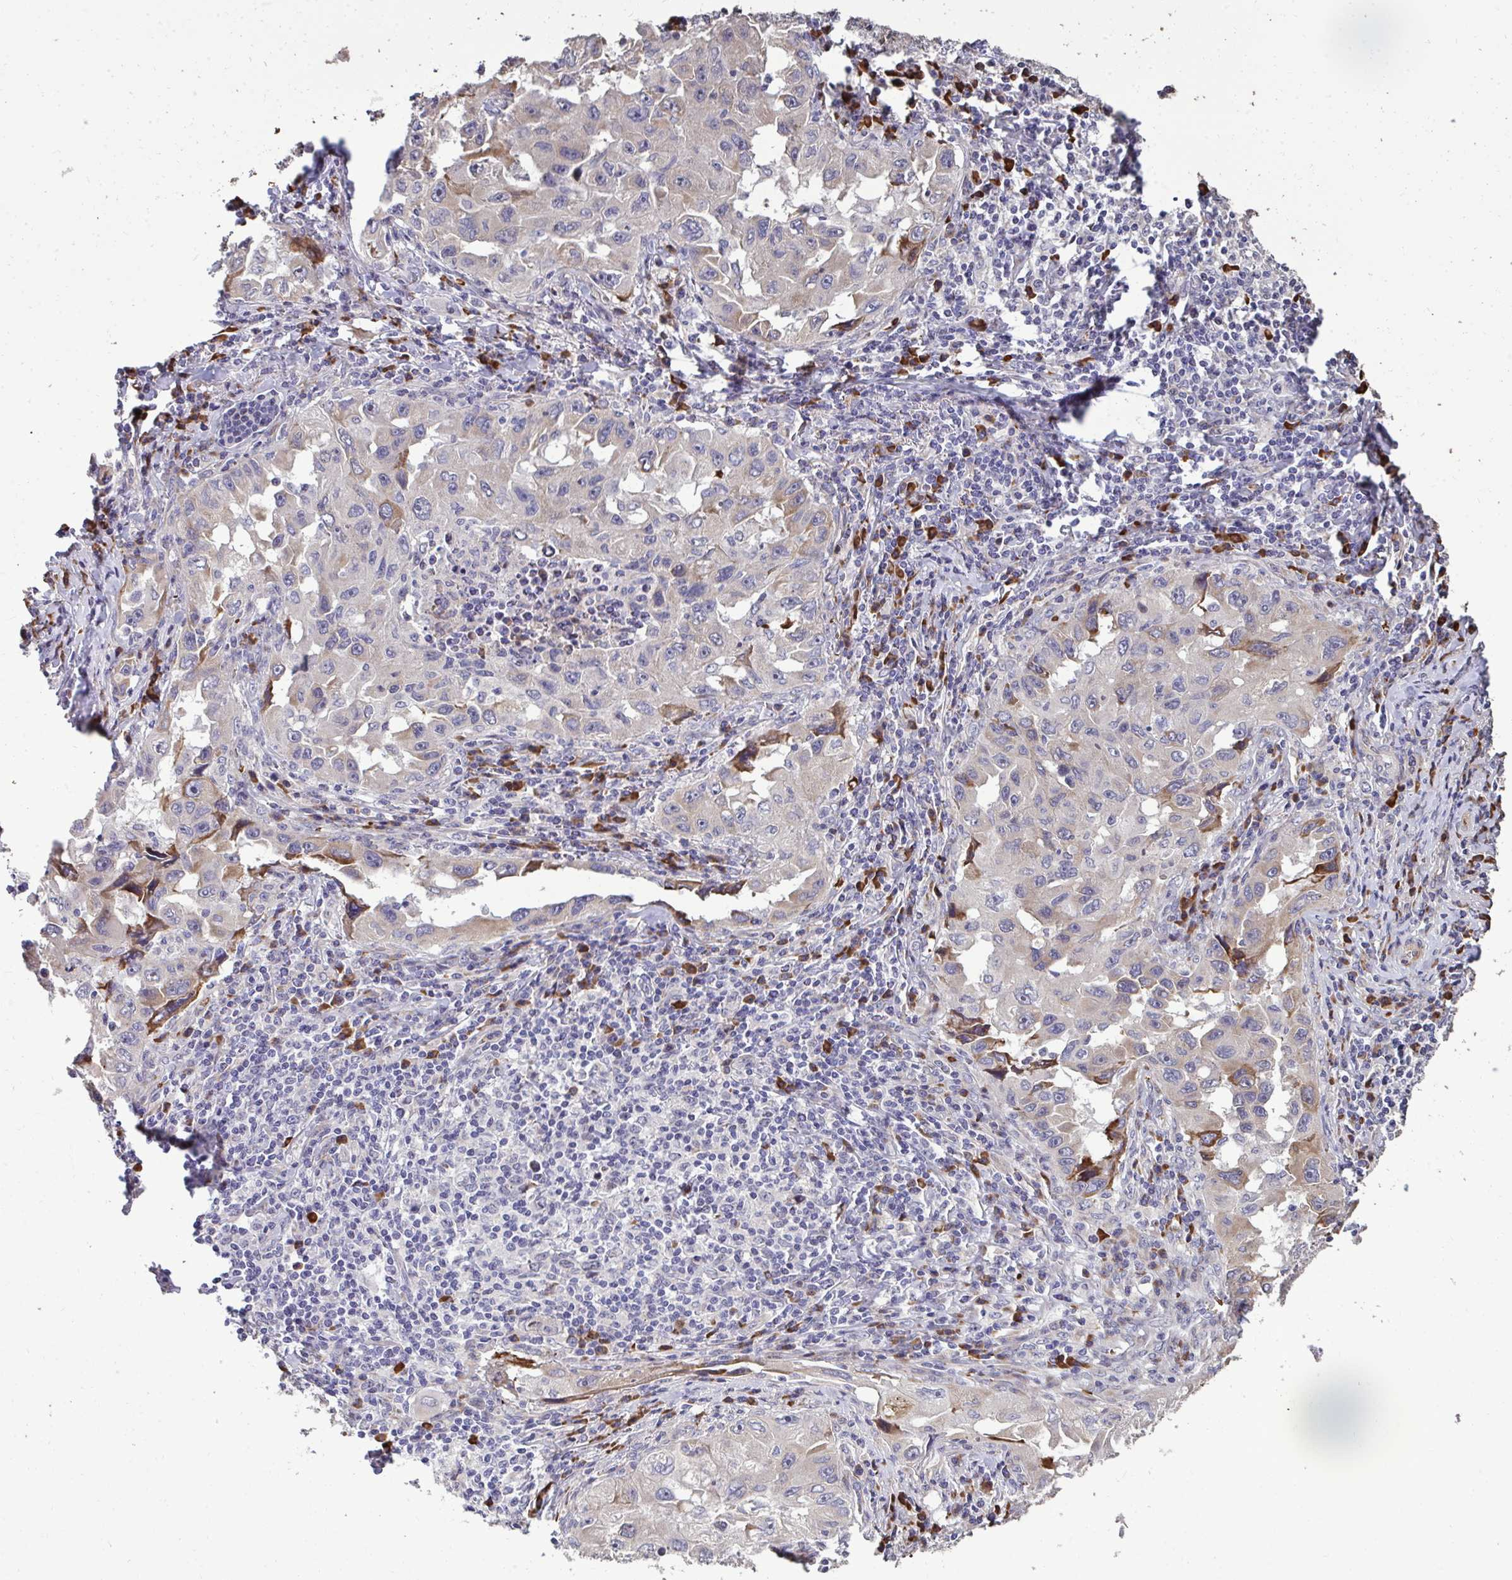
{"staining": {"intensity": "weak", "quantity": "<25%", "location": "cytoplasmic/membranous"}, "tissue": "lung cancer", "cell_type": "Tumor cells", "image_type": "cancer", "snomed": [{"axis": "morphology", "description": "Adenocarcinoma, NOS"}, {"axis": "topography", "description": "Lung"}], "caption": "High magnification brightfield microscopy of lung adenocarcinoma stained with DAB (3,3'-diaminobenzidine) (brown) and counterstained with hematoxylin (blue): tumor cells show no significant staining.", "gene": "FIBCD1", "patient": {"sex": "female", "age": 73}}